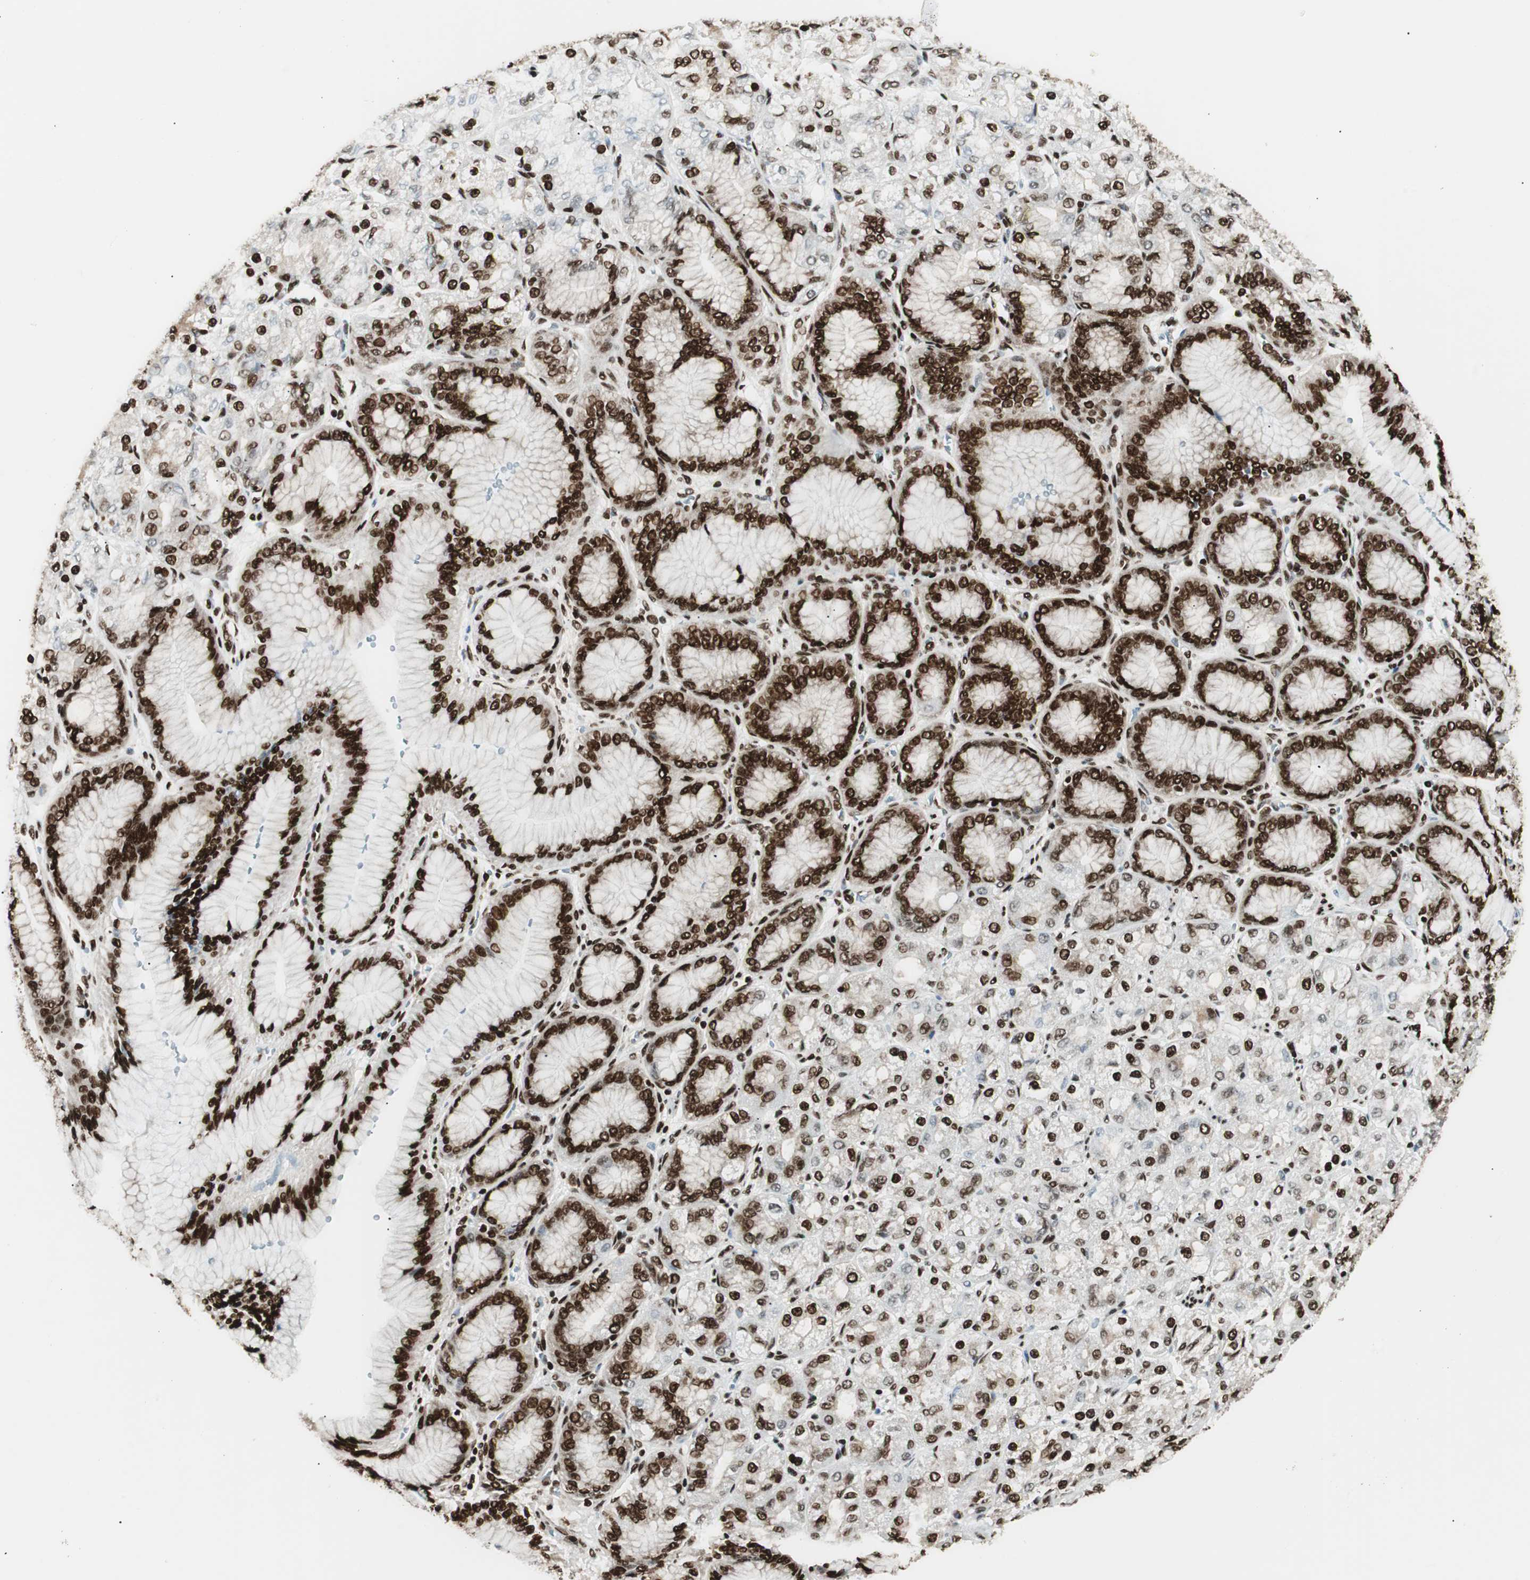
{"staining": {"intensity": "moderate", "quantity": ">75%", "location": "nuclear"}, "tissue": "stomach cancer", "cell_type": "Tumor cells", "image_type": "cancer", "snomed": [{"axis": "morphology", "description": "Normal tissue, NOS"}, {"axis": "morphology", "description": "Adenocarcinoma, NOS"}, {"axis": "morphology", "description": "Adenocarcinoma, High grade"}, {"axis": "topography", "description": "Stomach, upper"}, {"axis": "topography", "description": "Stomach"}], "caption": "High-magnification brightfield microscopy of stomach cancer (adenocarcinoma (high-grade)) stained with DAB (3,3'-diaminobenzidine) (brown) and counterstained with hematoxylin (blue). tumor cells exhibit moderate nuclear staining is identified in about>75% of cells. The protein of interest is stained brown, and the nuclei are stained in blue (DAB (3,3'-diaminobenzidine) IHC with brightfield microscopy, high magnification).", "gene": "EWSR1", "patient": {"sex": "female", "age": 65}}